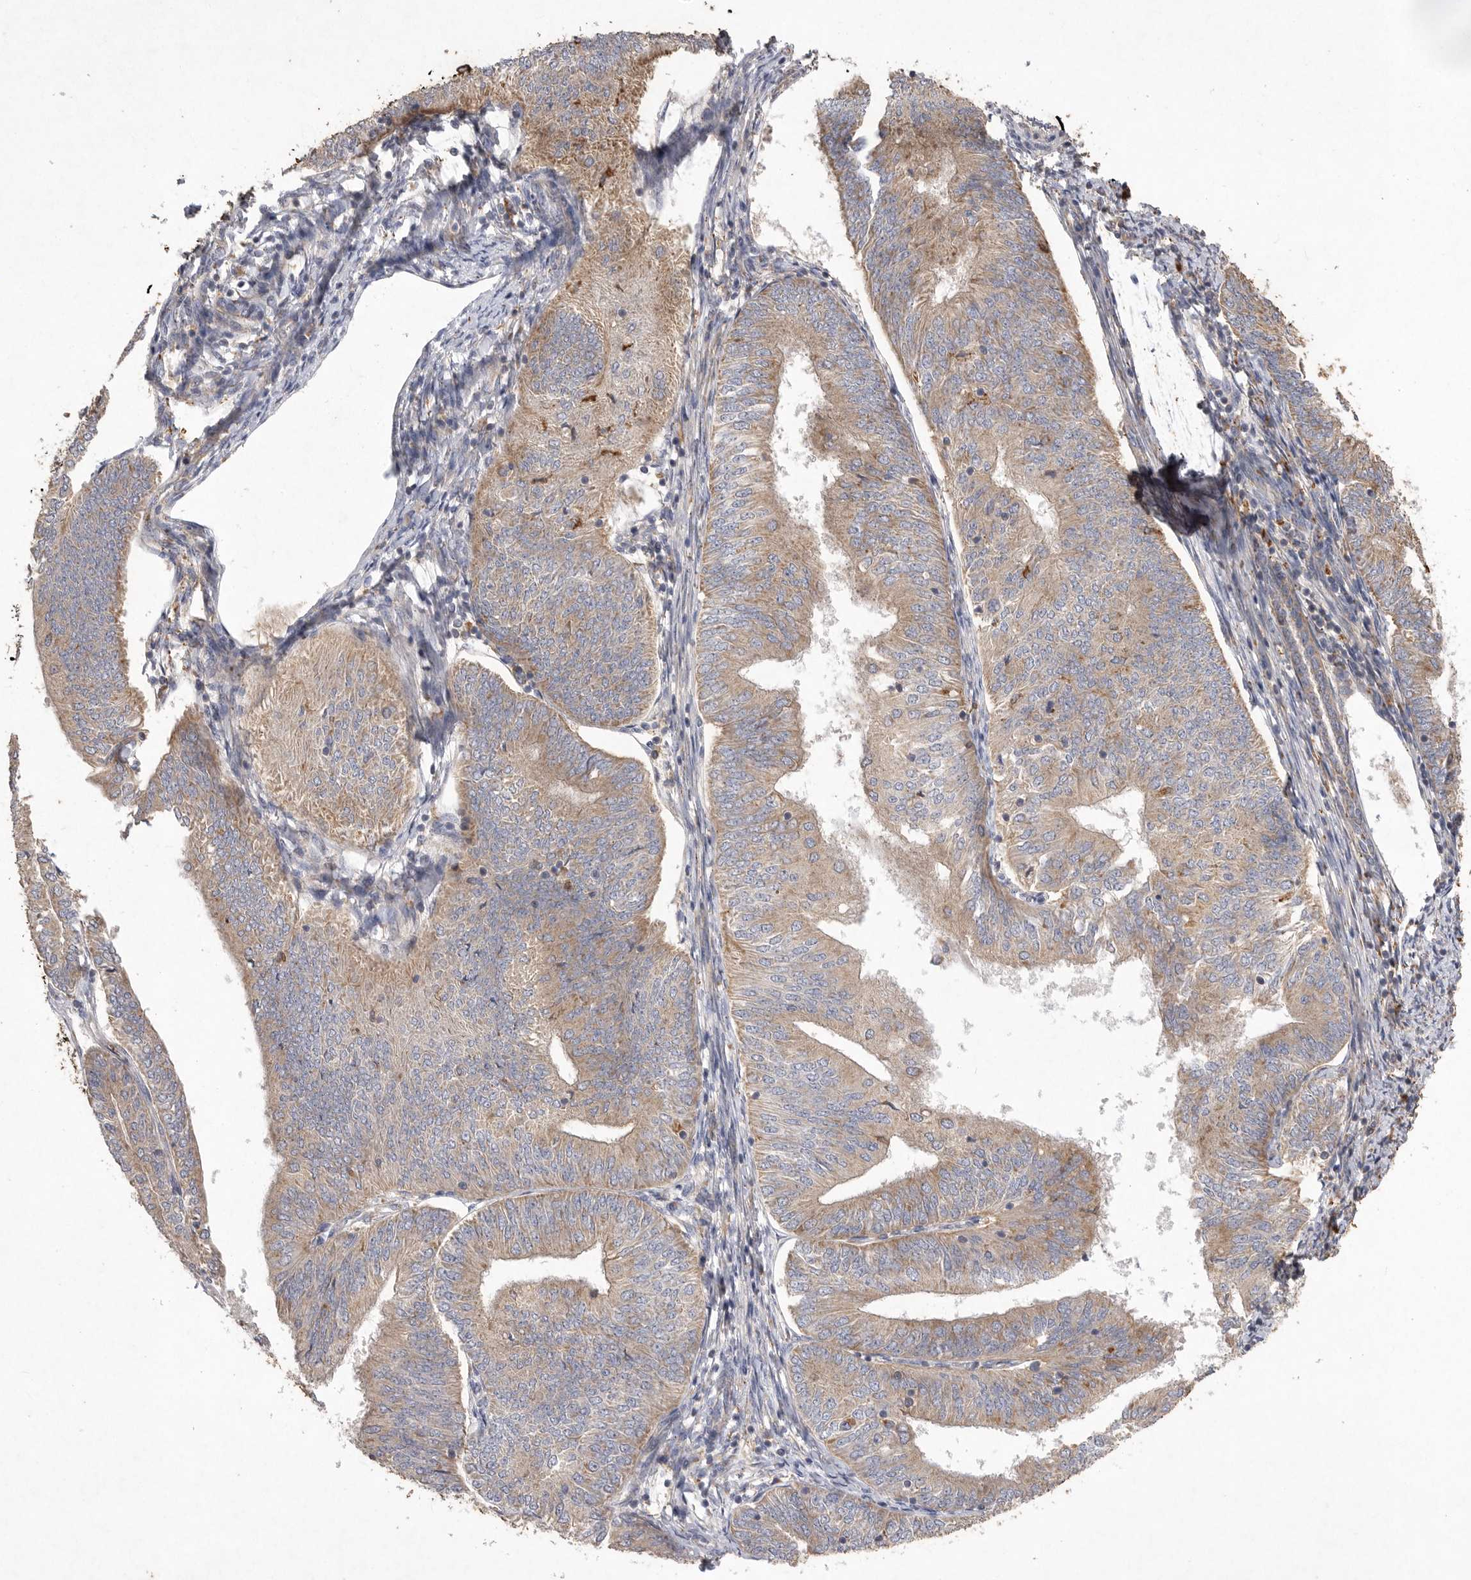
{"staining": {"intensity": "moderate", "quantity": ">75%", "location": "cytoplasmic/membranous"}, "tissue": "endometrial cancer", "cell_type": "Tumor cells", "image_type": "cancer", "snomed": [{"axis": "morphology", "description": "Adenocarcinoma, NOS"}, {"axis": "topography", "description": "Endometrium"}], "caption": "Immunohistochemistry of endometrial cancer (adenocarcinoma) demonstrates medium levels of moderate cytoplasmic/membranous staining in about >75% of tumor cells.", "gene": "MRPL41", "patient": {"sex": "female", "age": 58}}